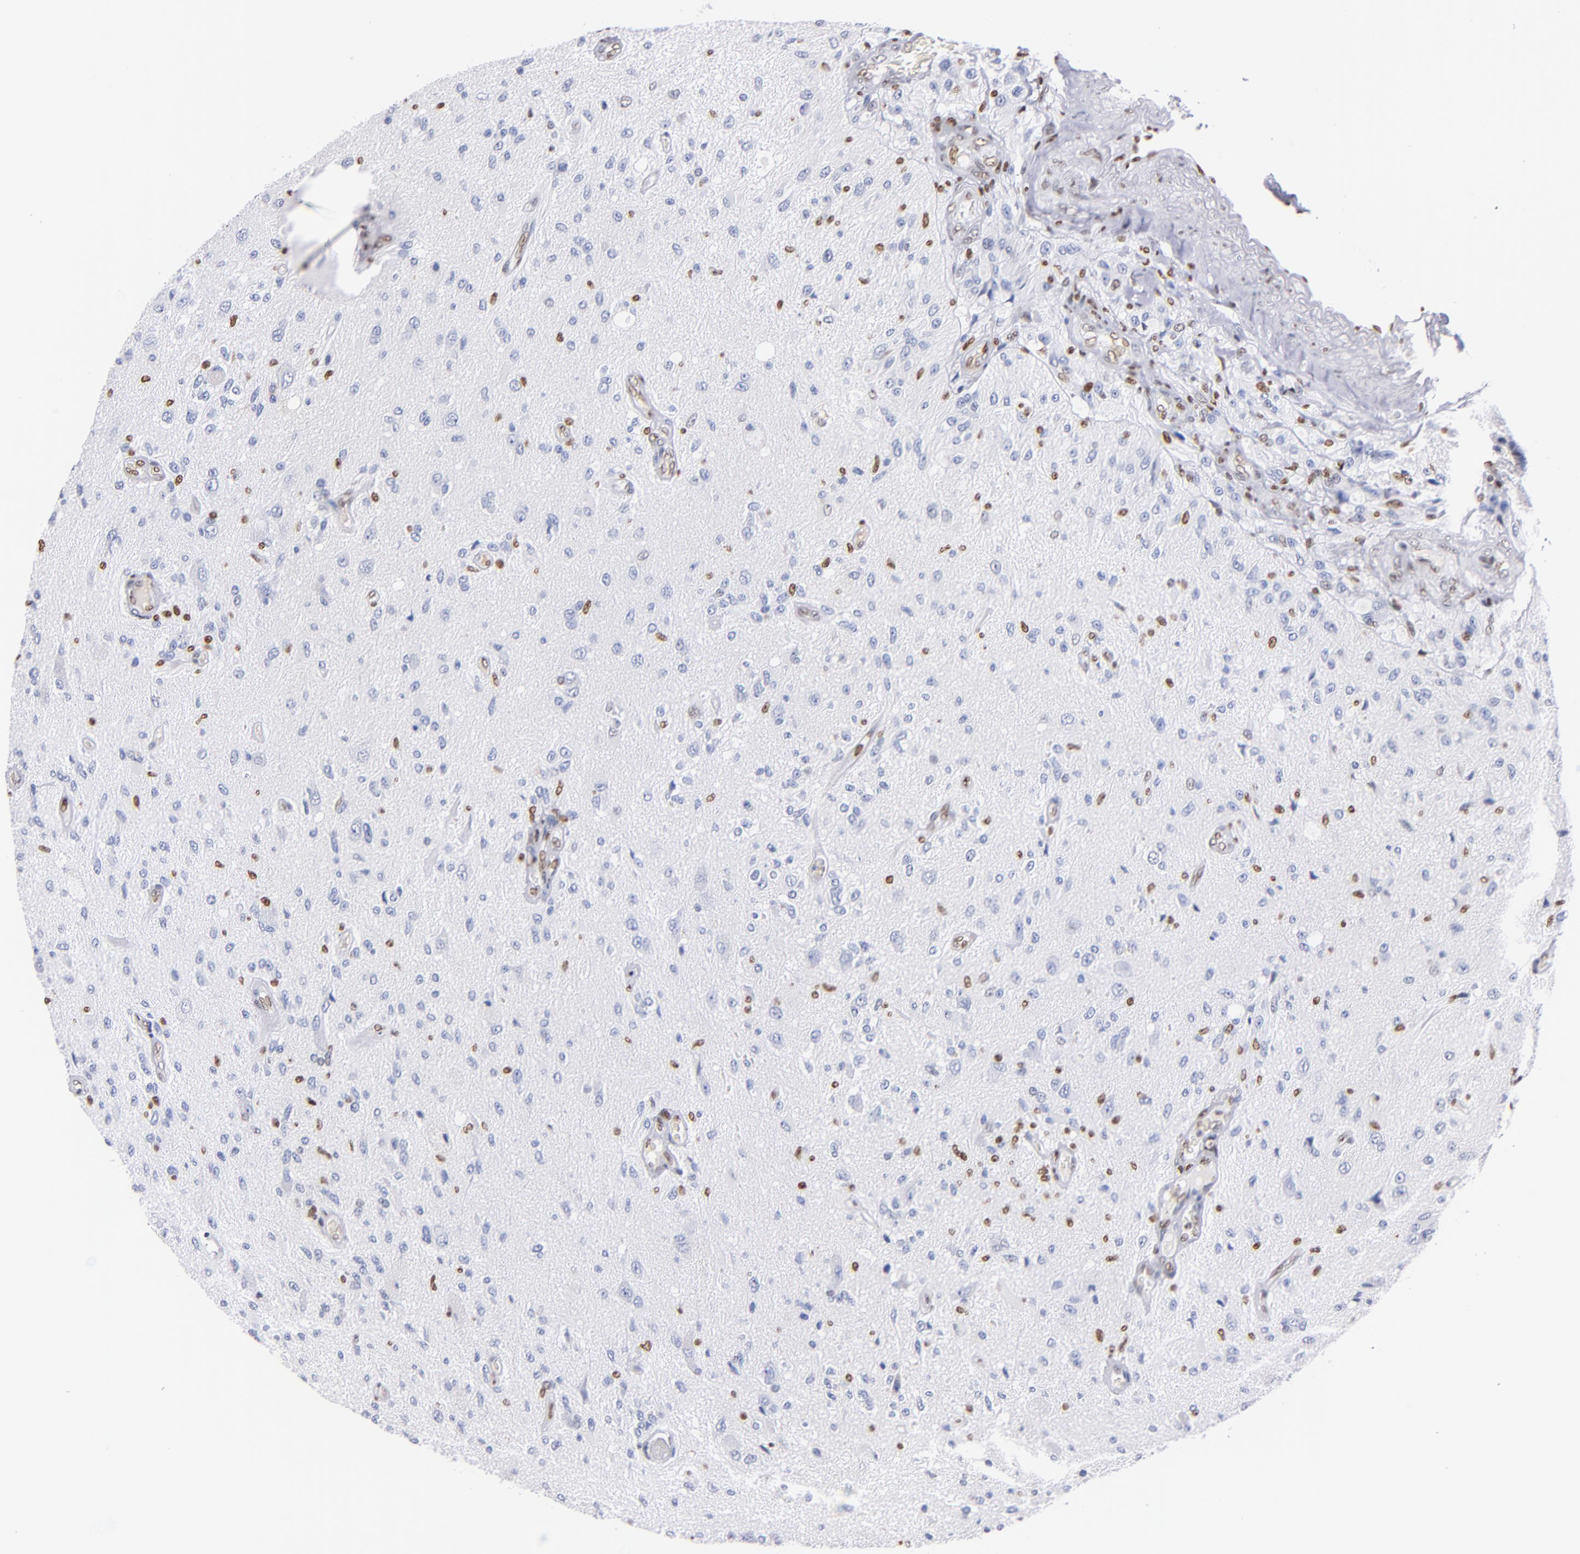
{"staining": {"intensity": "moderate", "quantity": "<25%", "location": "nuclear"}, "tissue": "glioma", "cell_type": "Tumor cells", "image_type": "cancer", "snomed": [{"axis": "morphology", "description": "Normal tissue, NOS"}, {"axis": "morphology", "description": "Glioma, malignant, High grade"}, {"axis": "topography", "description": "Cerebral cortex"}], "caption": "Malignant glioma (high-grade) stained with DAB (3,3'-diaminobenzidine) immunohistochemistry (IHC) exhibits low levels of moderate nuclear staining in approximately <25% of tumor cells.", "gene": "IFI16", "patient": {"sex": "male", "age": 77}}